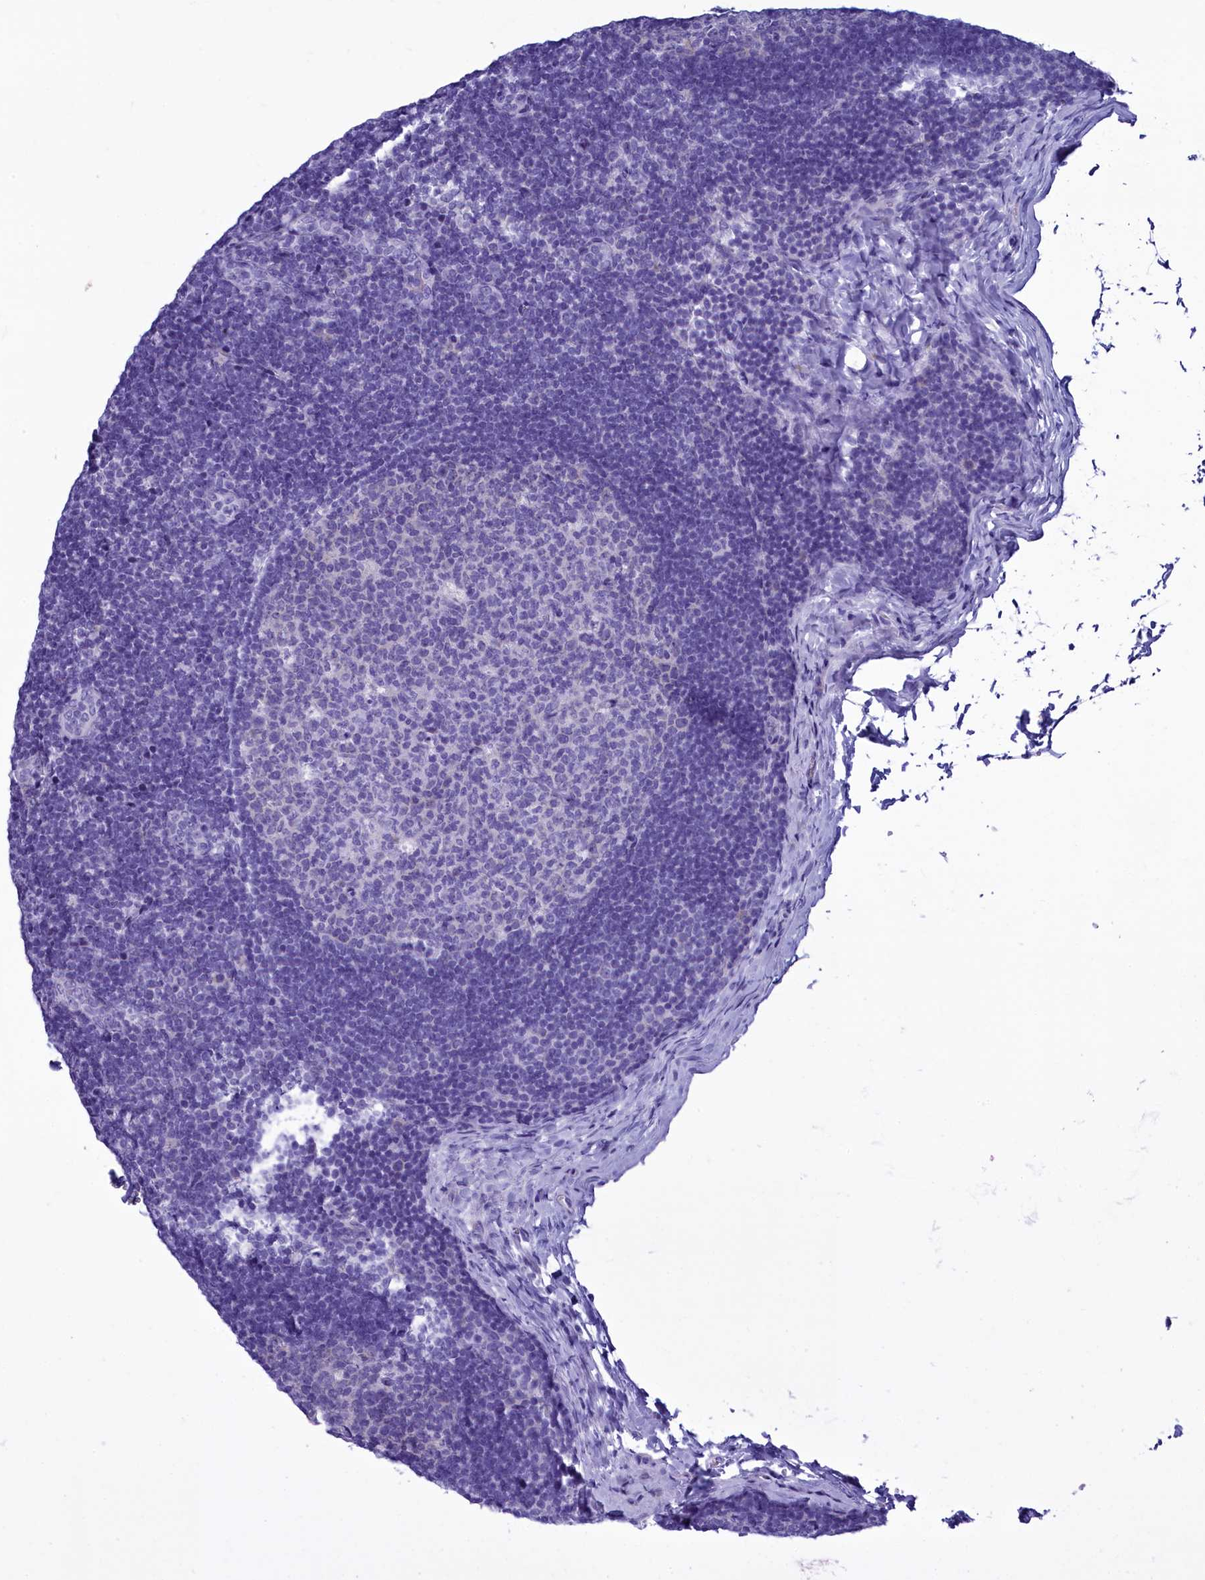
{"staining": {"intensity": "negative", "quantity": "none", "location": "none"}, "tissue": "lymph node", "cell_type": "Germinal center cells", "image_type": "normal", "snomed": [{"axis": "morphology", "description": "Normal tissue, NOS"}, {"axis": "topography", "description": "Lymph node"}], "caption": "Germinal center cells show no significant protein staining in unremarkable lymph node. (DAB (3,3'-diaminobenzidine) immunohistochemistry (IHC) visualized using brightfield microscopy, high magnification).", "gene": "SKA3", "patient": {"sex": "female", "age": 22}}